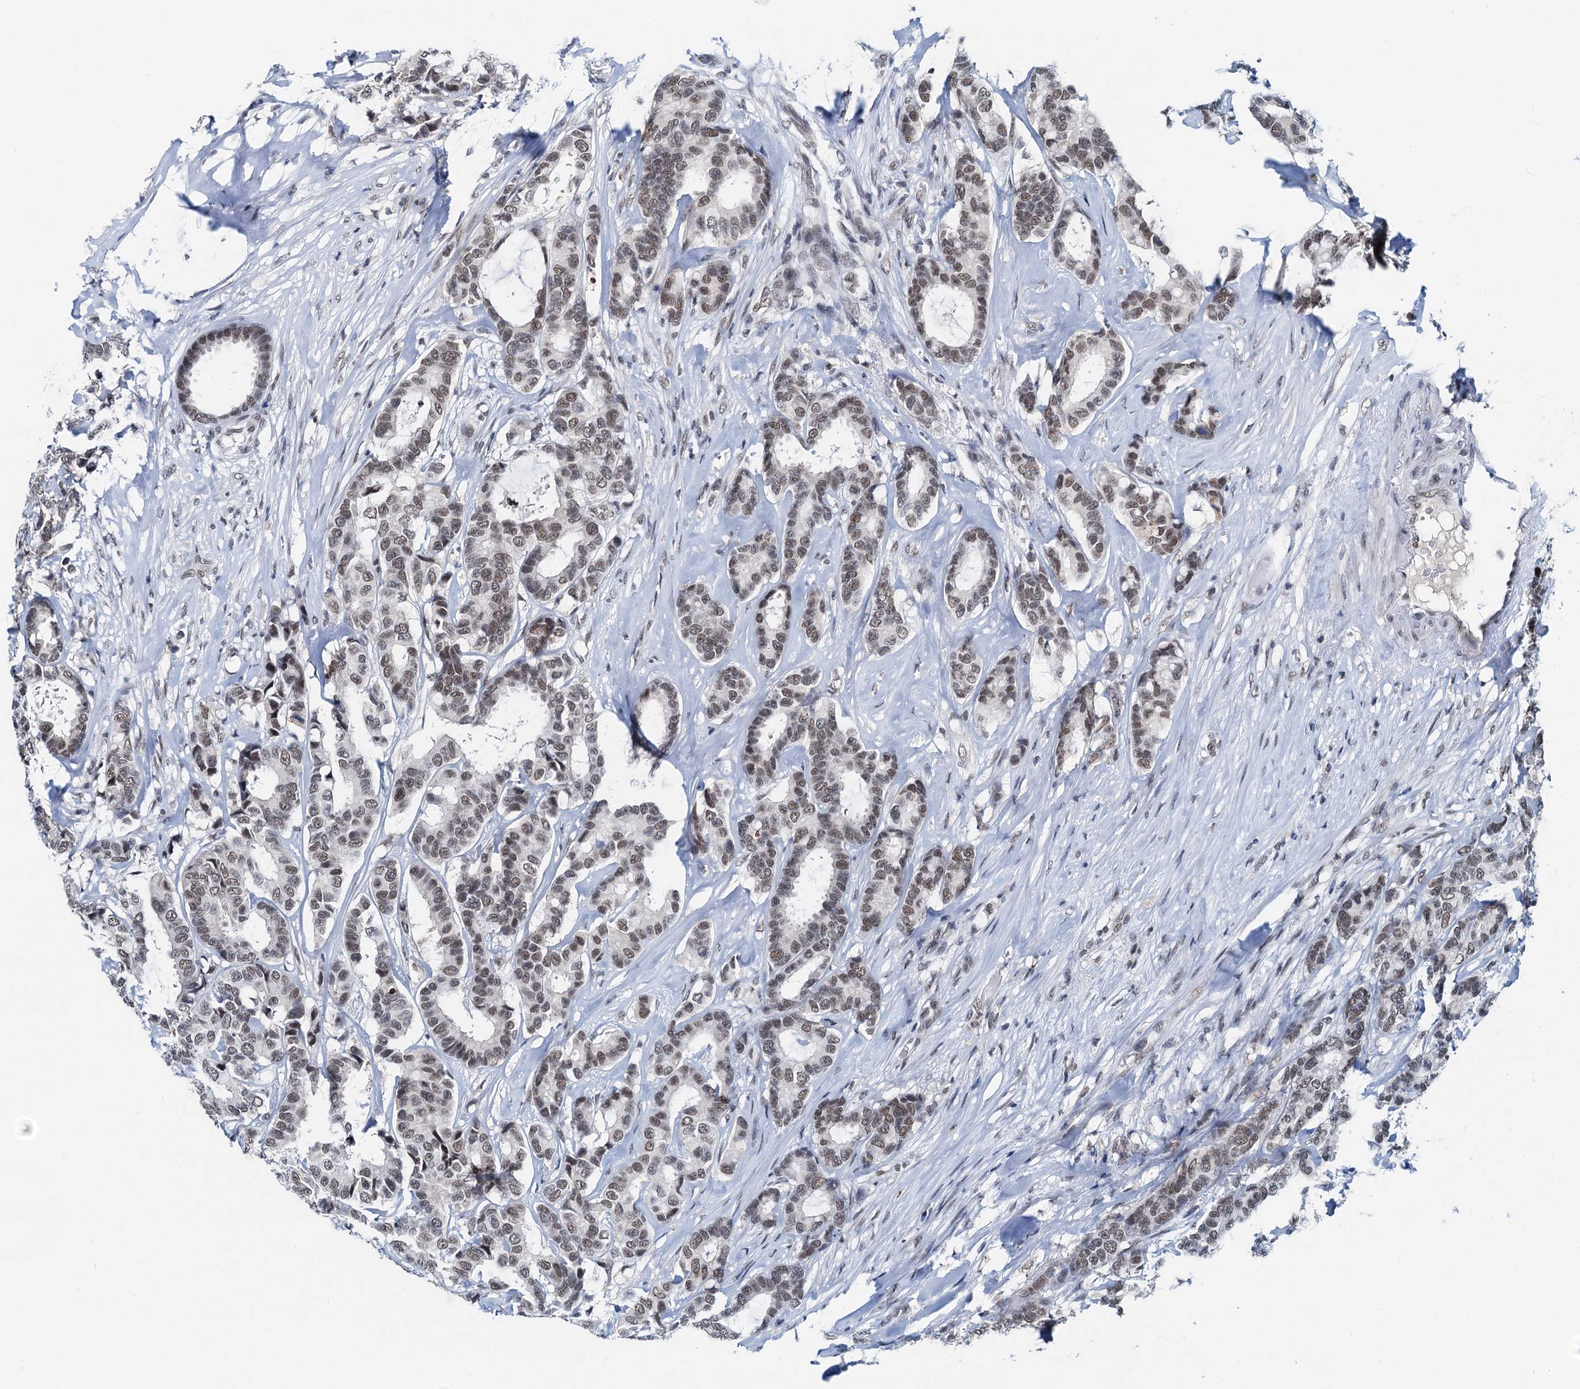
{"staining": {"intensity": "moderate", "quantity": ">75%", "location": "nuclear"}, "tissue": "breast cancer", "cell_type": "Tumor cells", "image_type": "cancer", "snomed": [{"axis": "morphology", "description": "Duct carcinoma"}, {"axis": "topography", "description": "Breast"}], "caption": "DAB (3,3'-diaminobenzidine) immunohistochemical staining of human infiltrating ductal carcinoma (breast) exhibits moderate nuclear protein positivity in about >75% of tumor cells.", "gene": "SNRPD1", "patient": {"sex": "female", "age": 87}}